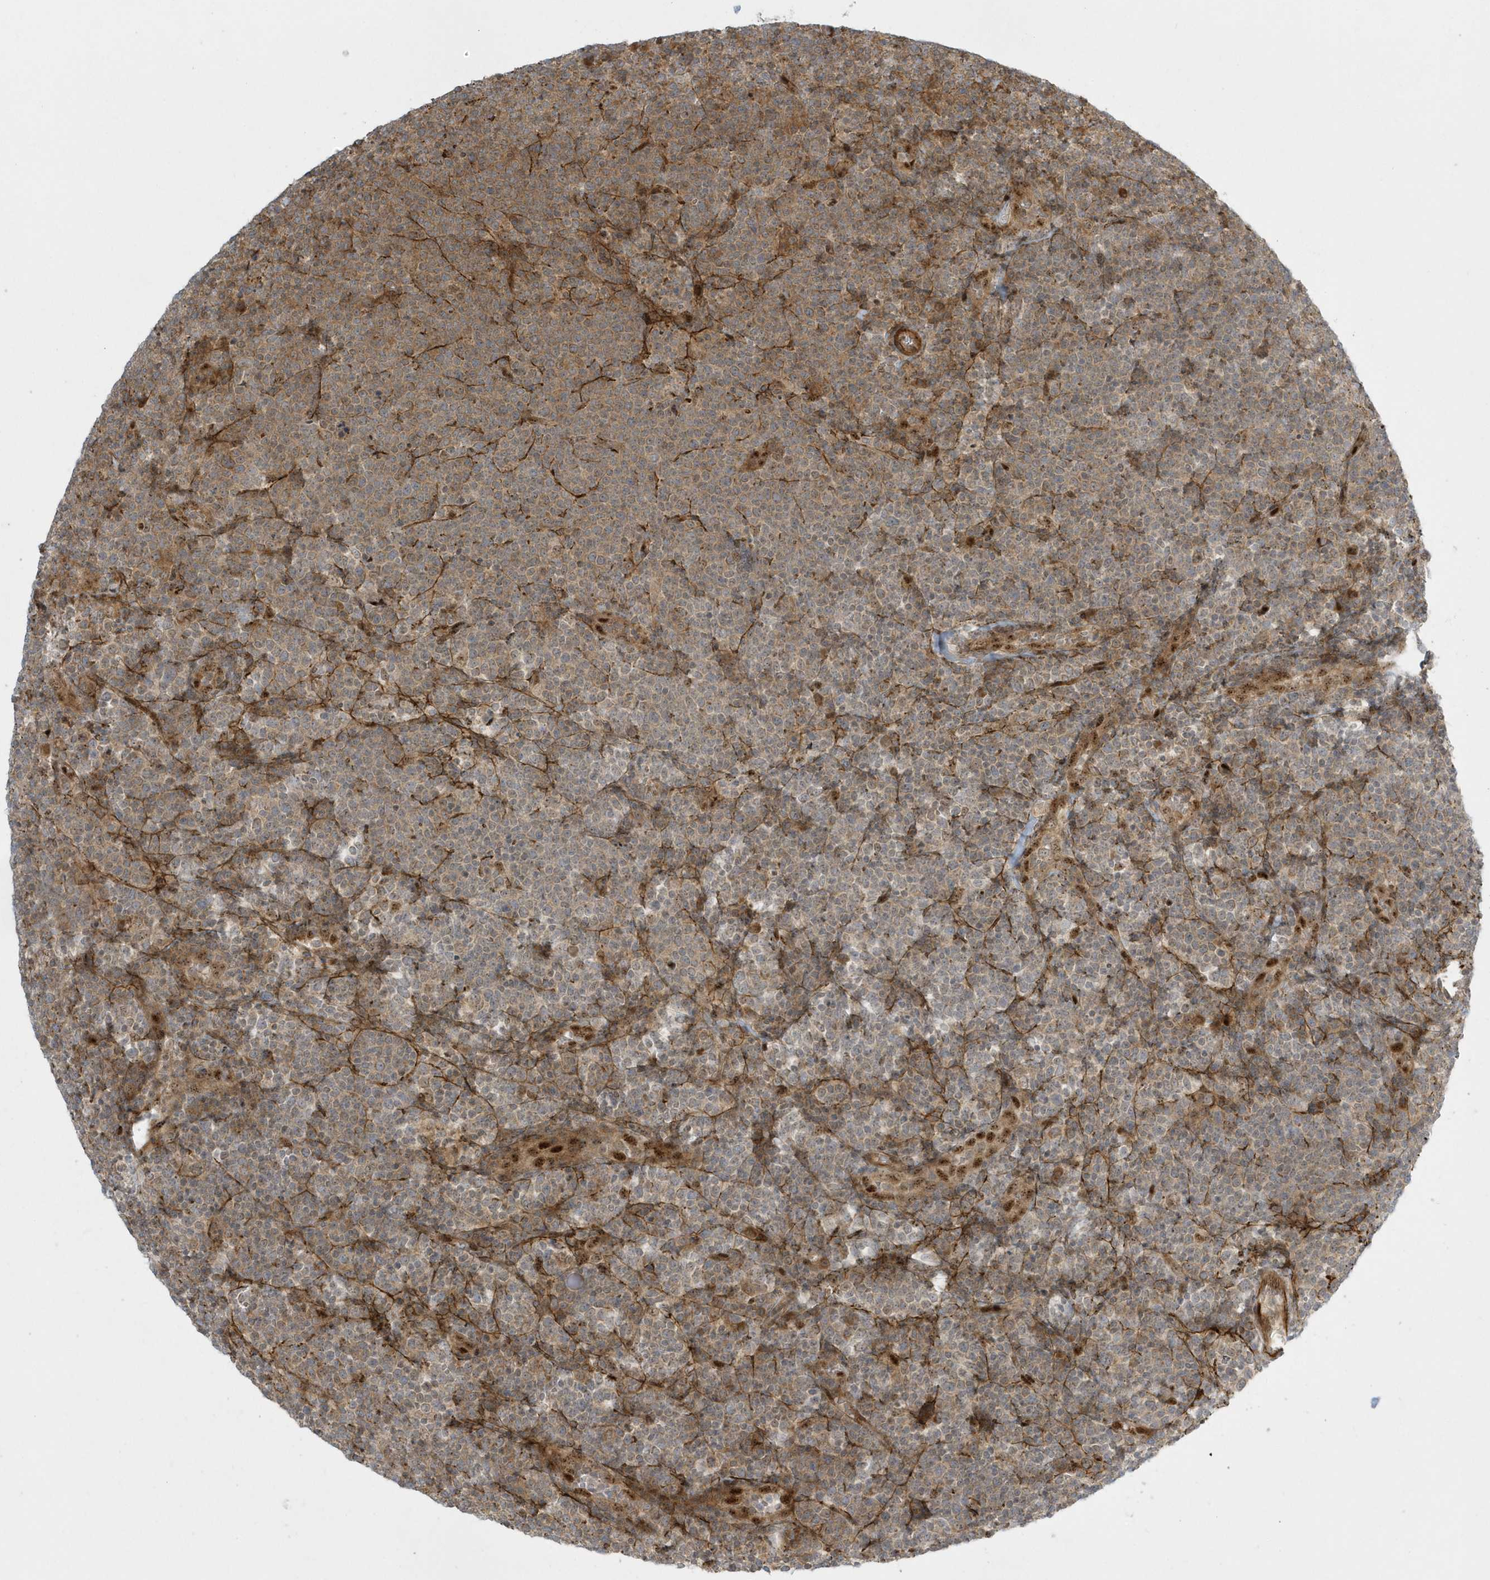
{"staining": {"intensity": "moderate", "quantity": ">75%", "location": "cytoplasmic/membranous"}, "tissue": "lymphoma", "cell_type": "Tumor cells", "image_type": "cancer", "snomed": [{"axis": "morphology", "description": "Malignant lymphoma, non-Hodgkin's type, High grade"}, {"axis": "topography", "description": "Lymph node"}], "caption": "Human malignant lymphoma, non-Hodgkin's type (high-grade) stained with a protein marker shows moderate staining in tumor cells.", "gene": "MASP2", "patient": {"sex": "male", "age": 61}}